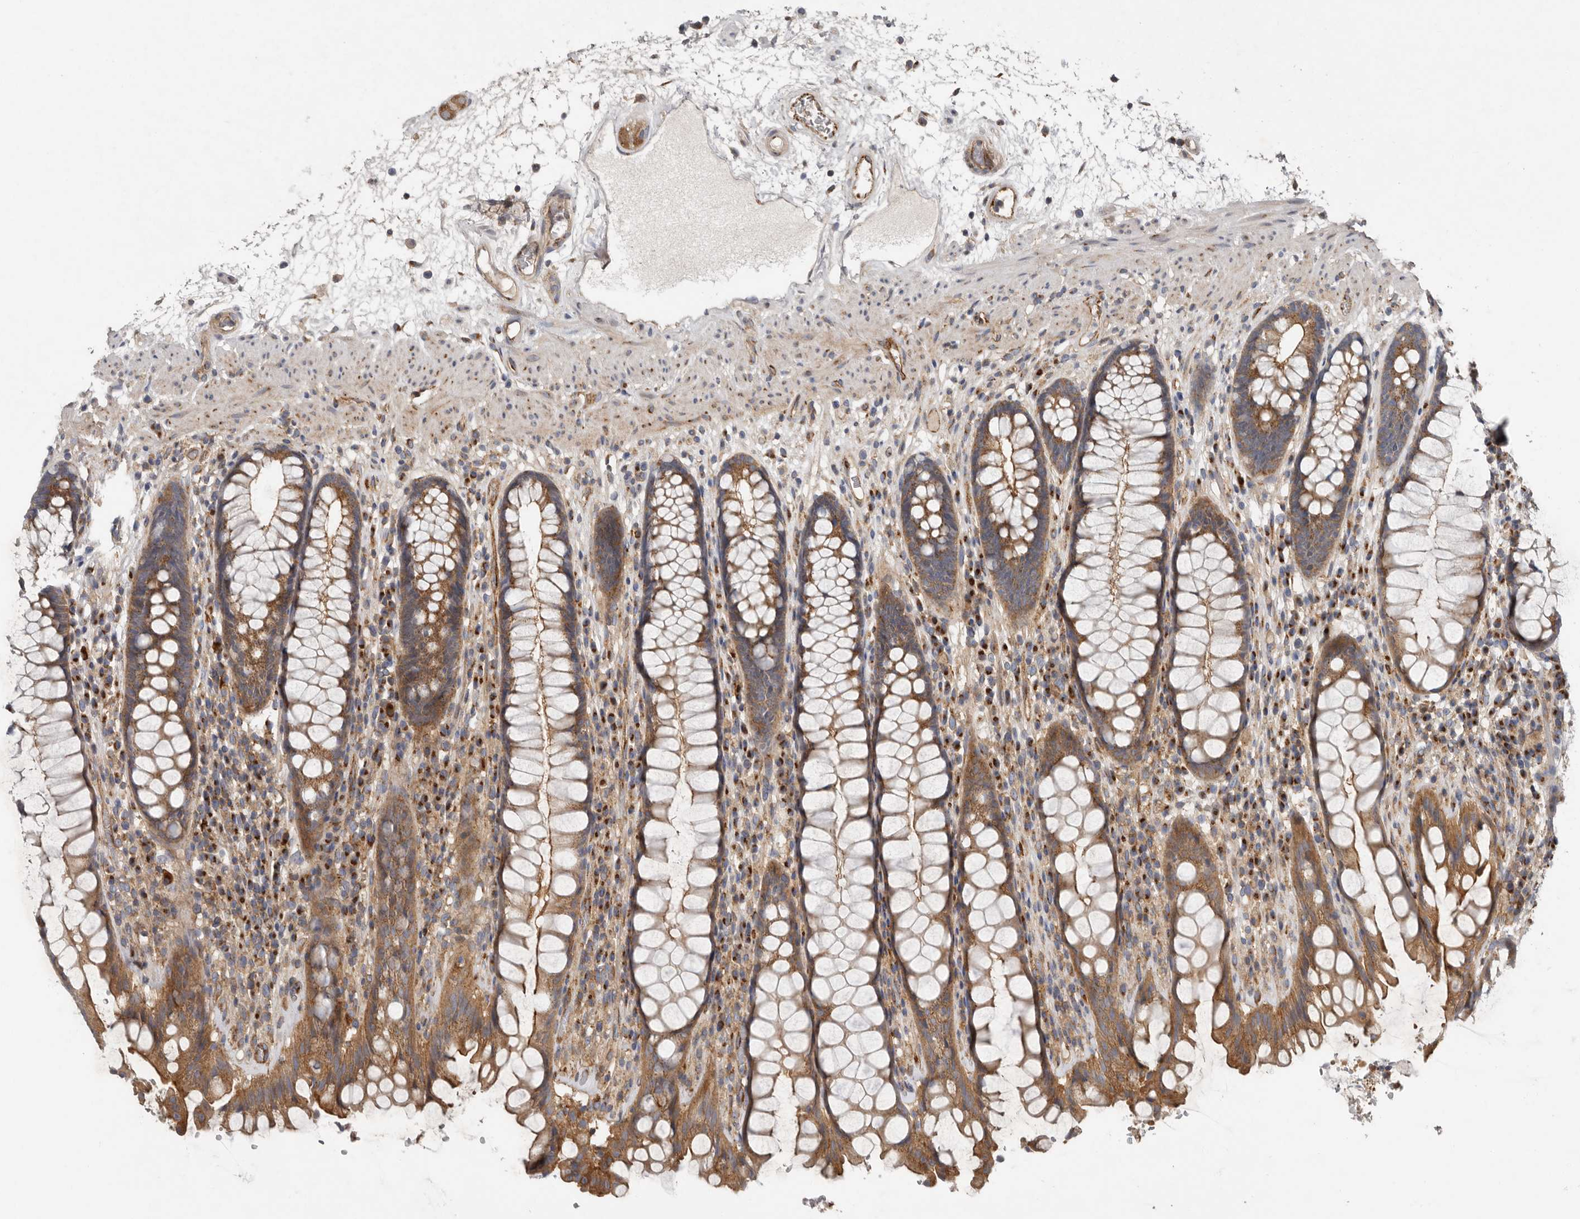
{"staining": {"intensity": "moderate", "quantity": ">75%", "location": "cytoplasmic/membranous"}, "tissue": "rectum", "cell_type": "Glandular cells", "image_type": "normal", "snomed": [{"axis": "morphology", "description": "Normal tissue, NOS"}, {"axis": "topography", "description": "Rectum"}], "caption": "This histopathology image demonstrates IHC staining of normal human rectum, with medium moderate cytoplasmic/membranous positivity in approximately >75% of glandular cells.", "gene": "LUZP1", "patient": {"sex": "male", "age": 64}}